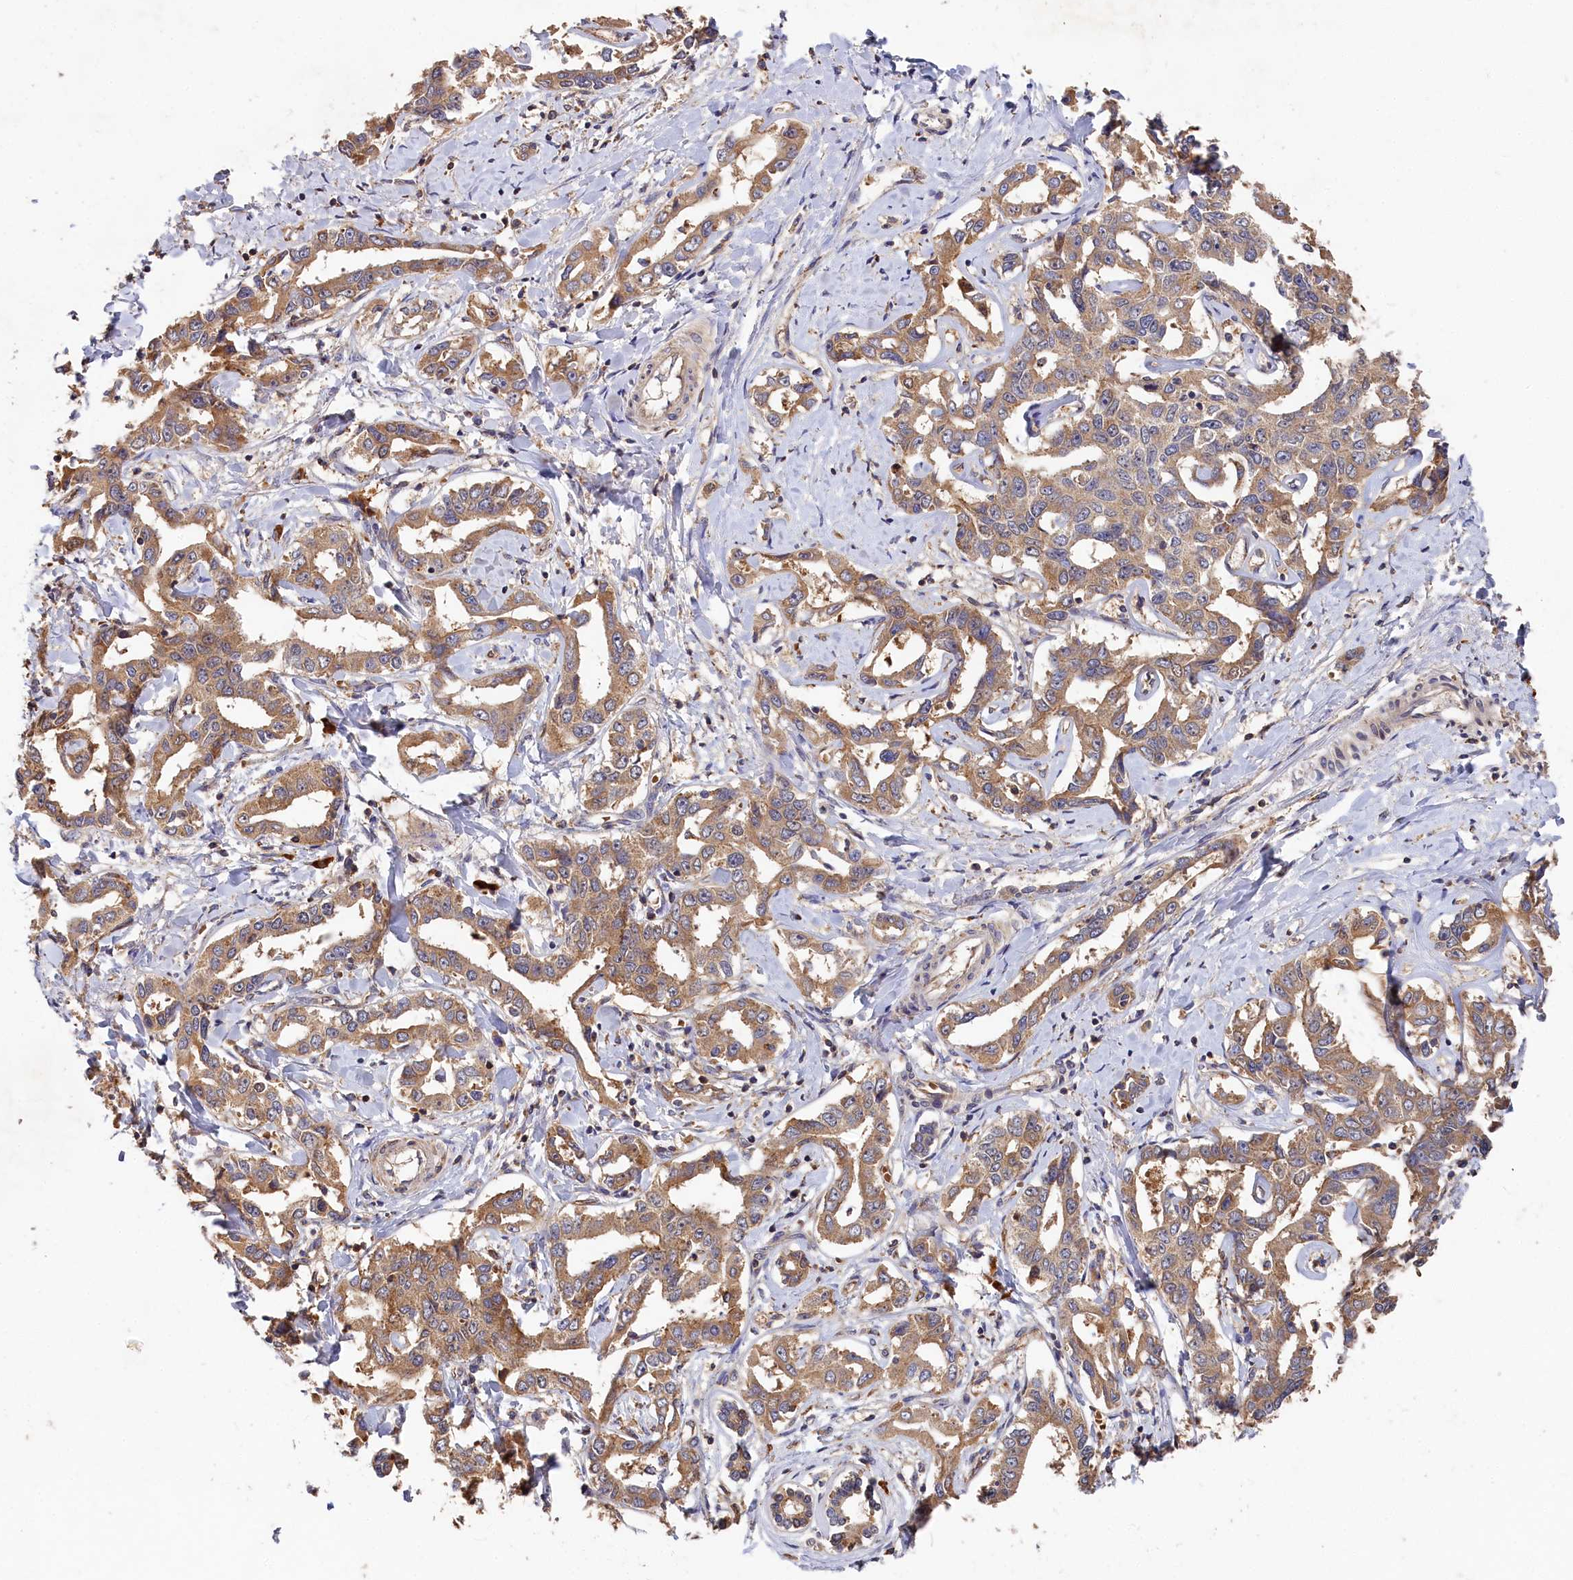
{"staining": {"intensity": "moderate", "quantity": ">75%", "location": "cytoplasmic/membranous"}, "tissue": "liver cancer", "cell_type": "Tumor cells", "image_type": "cancer", "snomed": [{"axis": "morphology", "description": "Cholangiocarcinoma"}, {"axis": "topography", "description": "Liver"}], "caption": "Immunohistochemistry (IHC) micrograph of neoplastic tissue: human liver cholangiocarcinoma stained using immunohistochemistry (IHC) displays medium levels of moderate protein expression localized specifically in the cytoplasmic/membranous of tumor cells, appearing as a cytoplasmic/membranous brown color.", "gene": "DHRS11", "patient": {"sex": "male", "age": 59}}